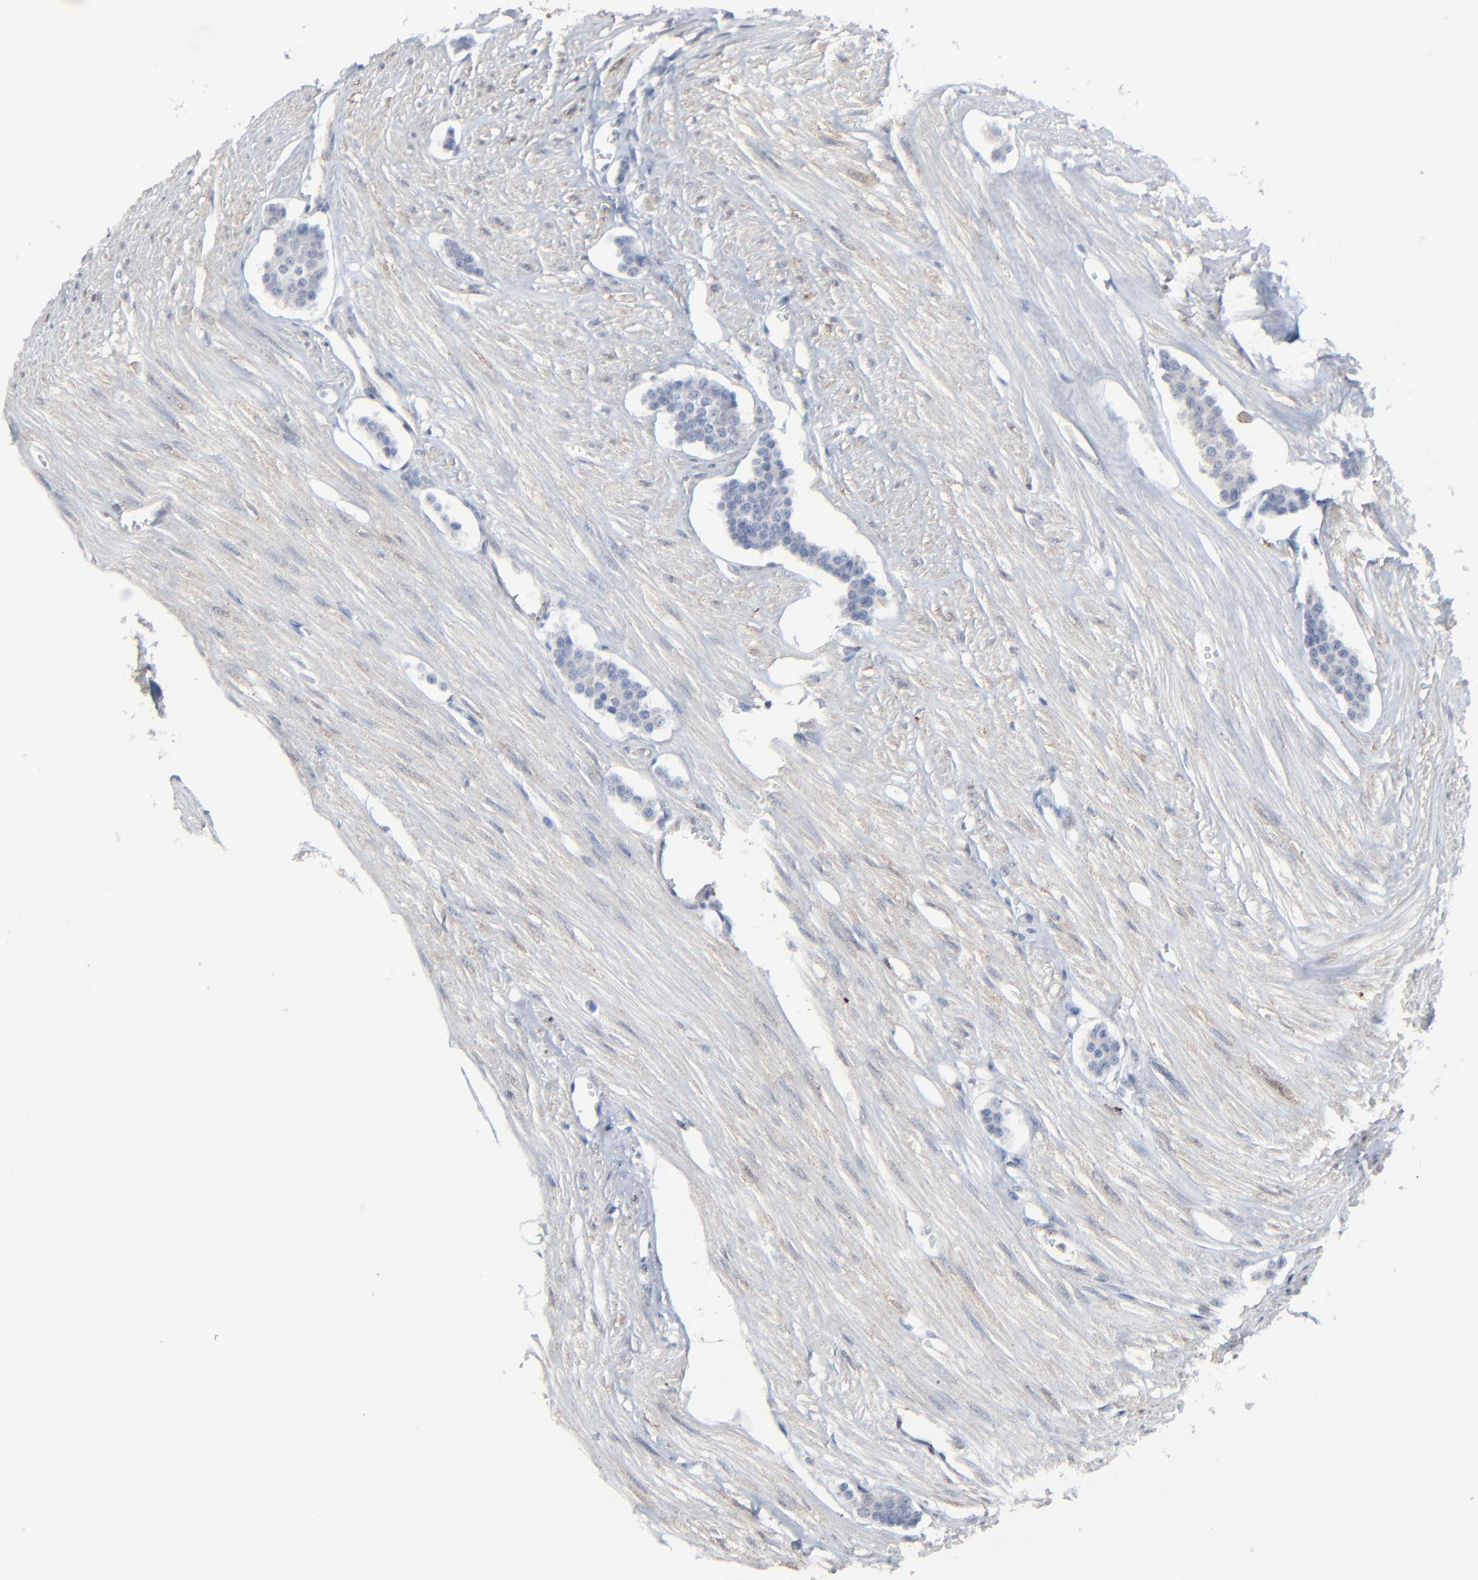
{"staining": {"intensity": "negative", "quantity": "none", "location": "none"}, "tissue": "carcinoid", "cell_type": "Tumor cells", "image_type": "cancer", "snomed": [{"axis": "morphology", "description": "Carcinoid, malignant, NOS"}, {"axis": "topography", "description": "Small intestine"}], "caption": "Human carcinoid stained for a protein using immunohistochemistry (IHC) demonstrates no expression in tumor cells.", "gene": "BIRC3", "patient": {"sex": "male", "age": 60}}